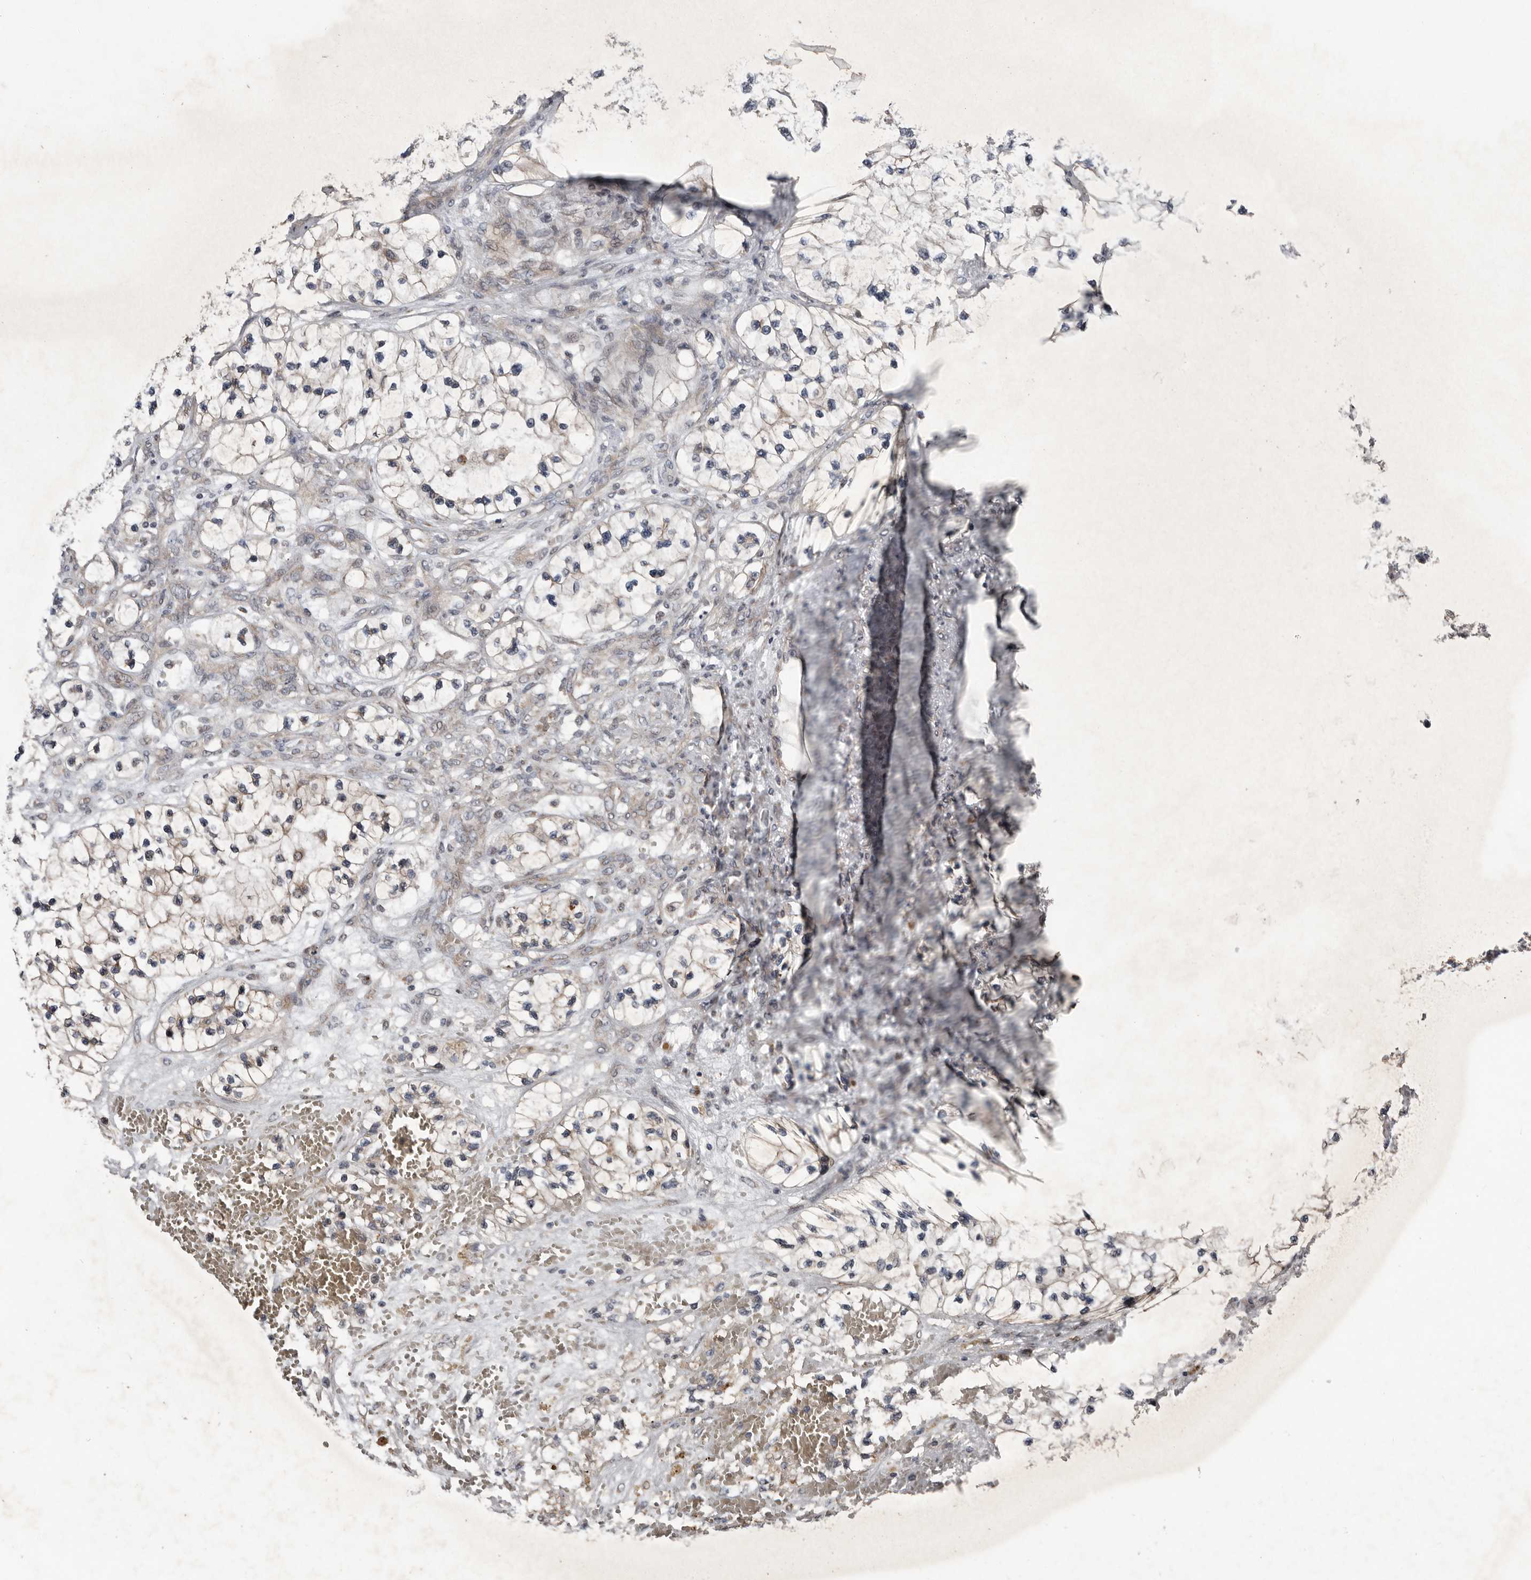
{"staining": {"intensity": "weak", "quantity": "<25%", "location": "cytoplasmic/membranous"}, "tissue": "renal cancer", "cell_type": "Tumor cells", "image_type": "cancer", "snomed": [{"axis": "morphology", "description": "Adenocarcinoma, NOS"}, {"axis": "topography", "description": "Kidney"}], "caption": "DAB immunohistochemical staining of renal cancer shows no significant expression in tumor cells.", "gene": "CHML", "patient": {"sex": "female", "age": 57}}